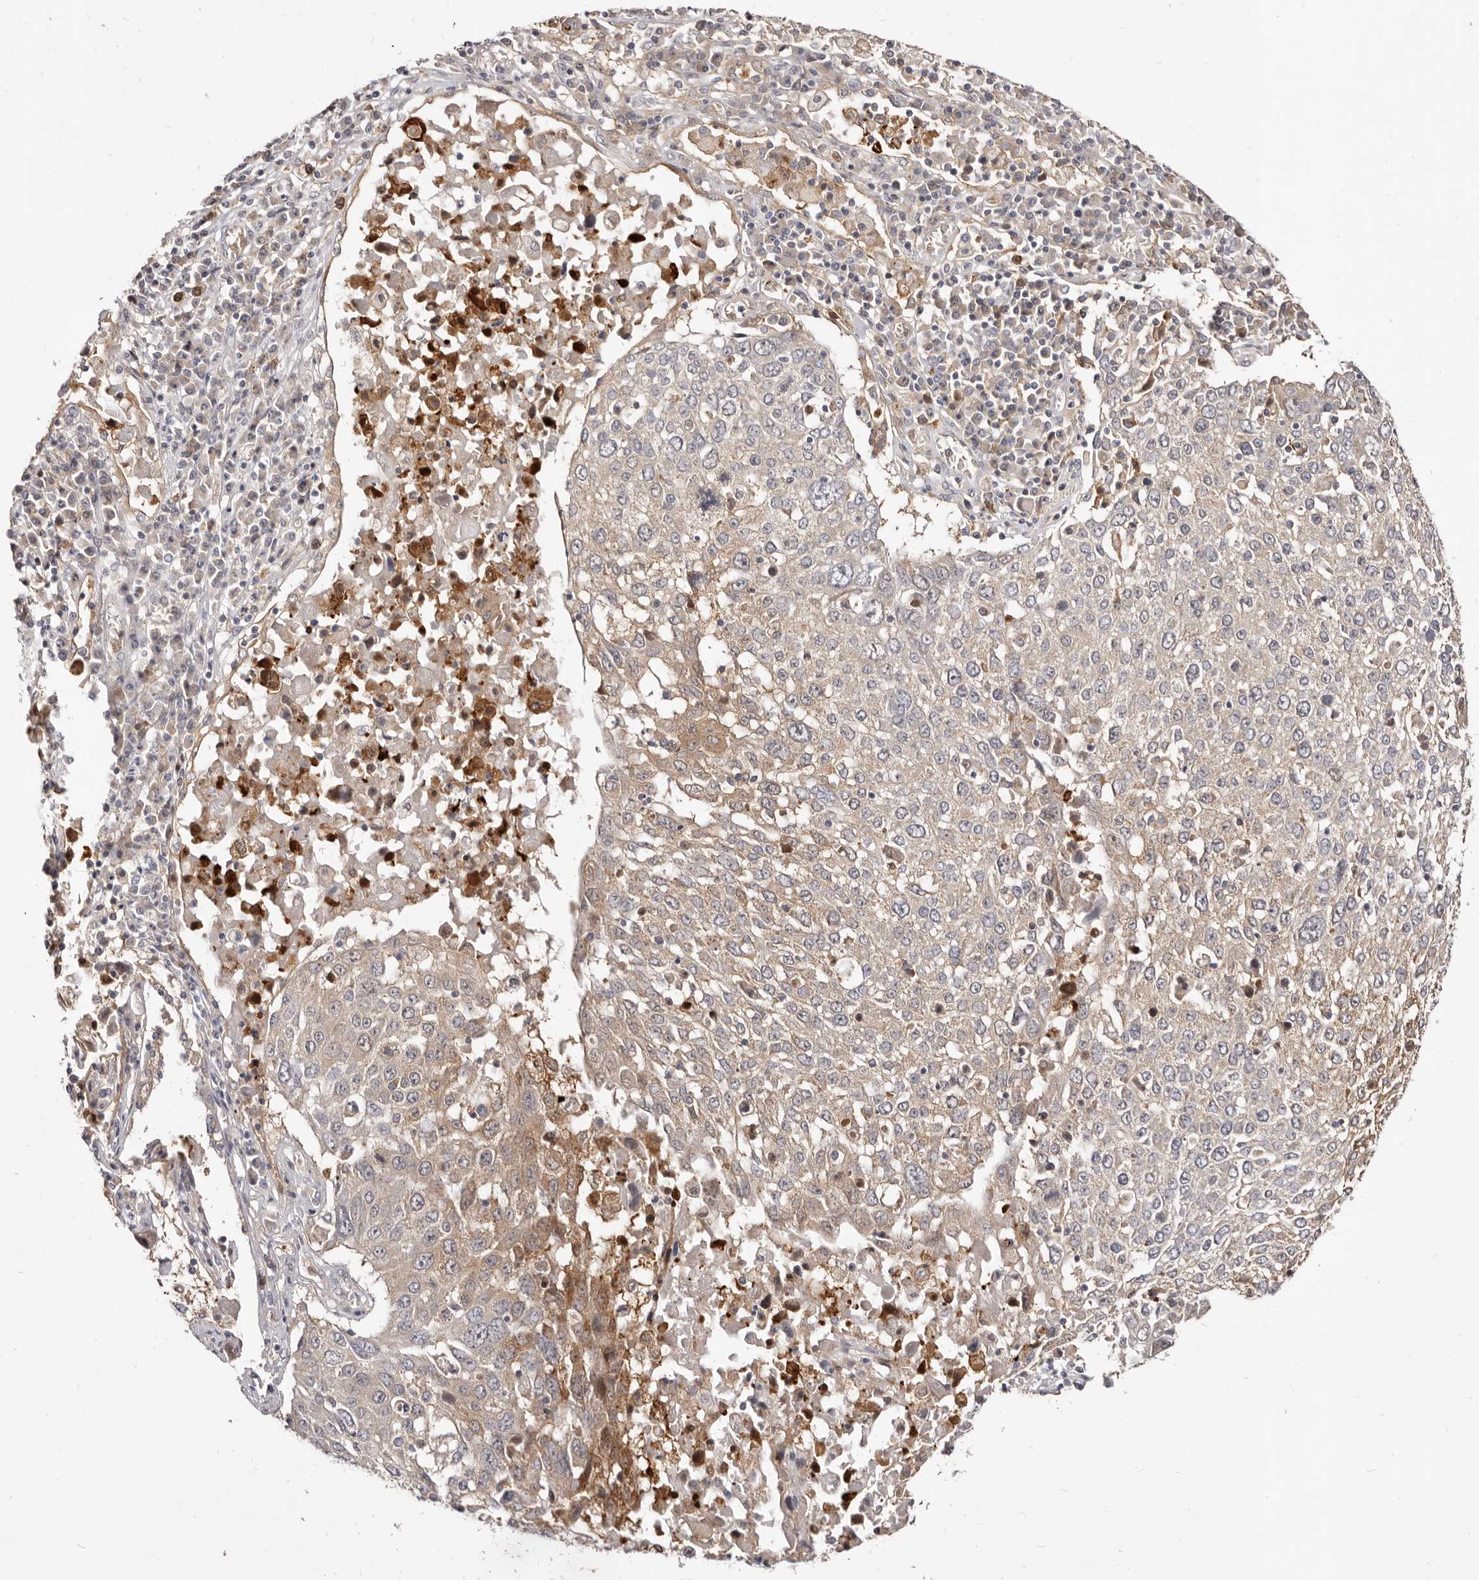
{"staining": {"intensity": "weak", "quantity": ">75%", "location": "cytoplasmic/membranous"}, "tissue": "lung cancer", "cell_type": "Tumor cells", "image_type": "cancer", "snomed": [{"axis": "morphology", "description": "Squamous cell carcinoma, NOS"}, {"axis": "topography", "description": "Lung"}], "caption": "Squamous cell carcinoma (lung) stained with DAB (3,3'-diaminobenzidine) IHC demonstrates low levels of weak cytoplasmic/membranous expression in about >75% of tumor cells.", "gene": "TC2N", "patient": {"sex": "male", "age": 65}}